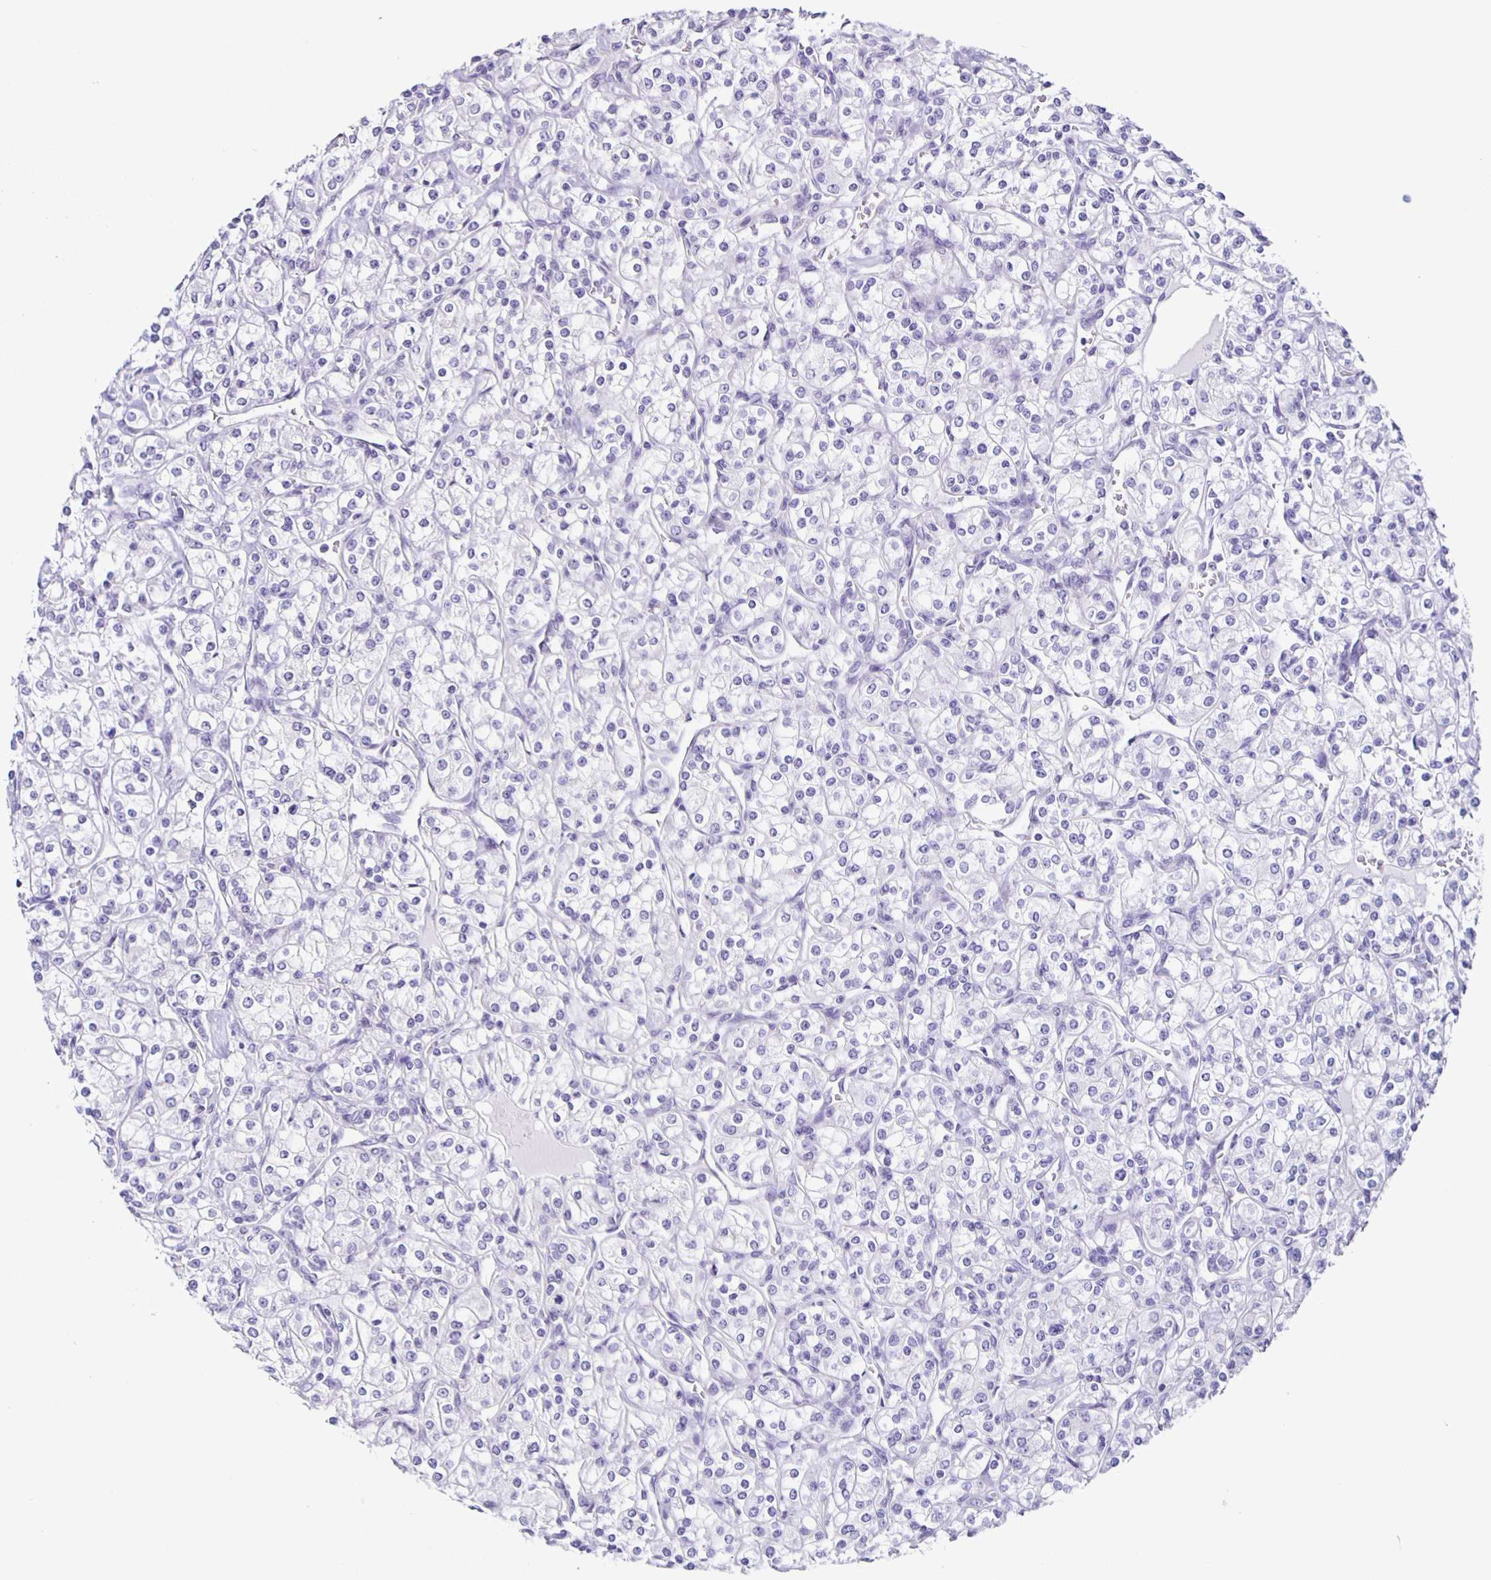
{"staining": {"intensity": "negative", "quantity": "none", "location": "none"}, "tissue": "renal cancer", "cell_type": "Tumor cells", "image_type": "cancer", "snomed": [{"axis": "morphology", "description": "Adenocarcinoma, NOS"}, {"axis": "topography", "description": "Kidney"}], "caption": "DAB (3,3'-diaminobenzidine) immunohistochemical staining of human adenocarcinoma (renal) exhibits no significant staining in tumor cells. The staining was performed using DAB to visualize the protein expression in brown, while the nuclei were stained in blue with hematoxylin (Magnification: 20x).", "gene": "SLC12A3", "patient": {"sex": "male", "age": 77}}